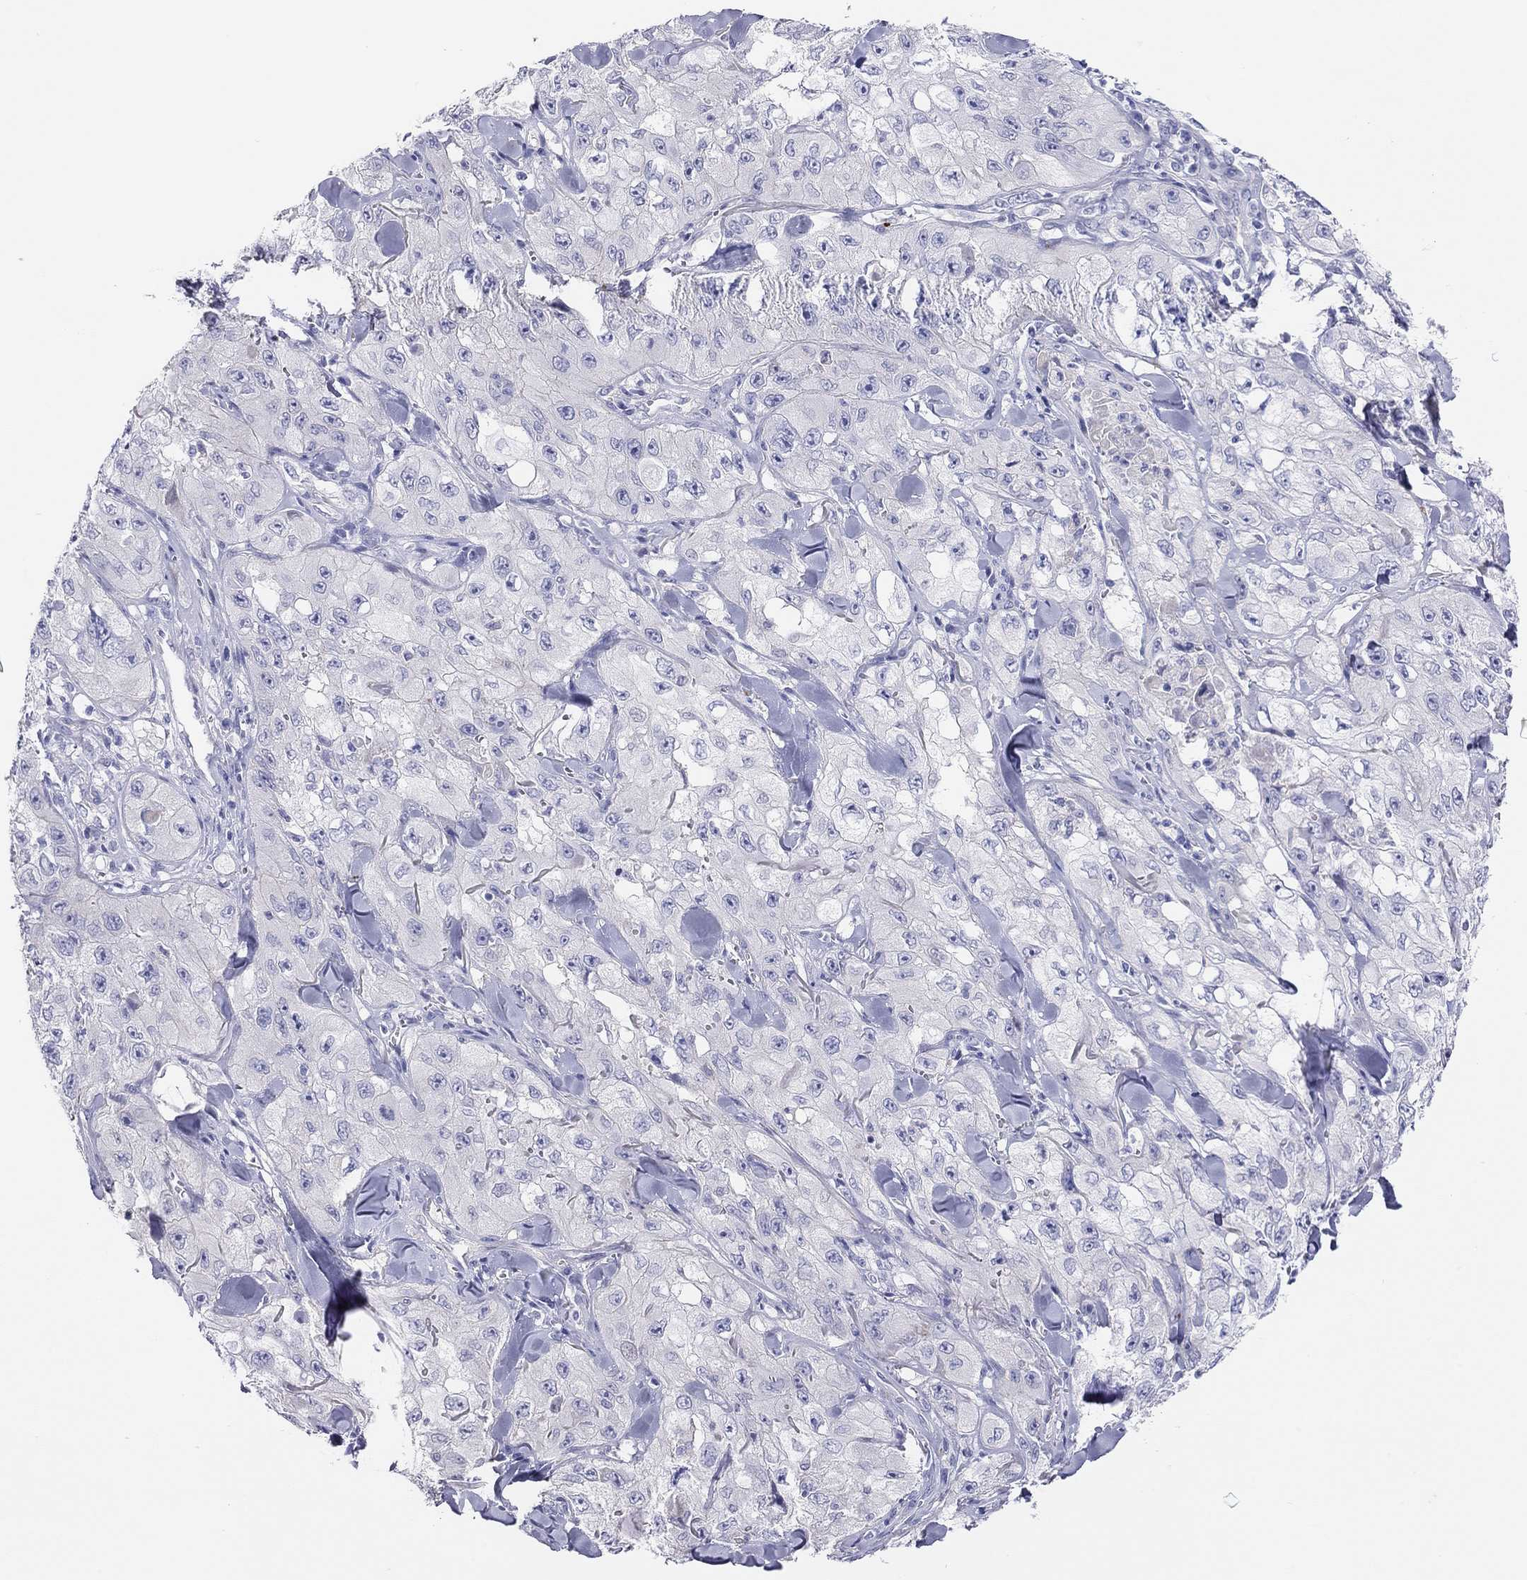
{"staining": {"intensity": "negative", "quantity": "none", "location": "none"}, "tissue": "skin cancer", "cell_type": "Tumor cells", "image_type": "cancer", "snomed": [{"axis": "morphology", "description": "Squamous cell carcinoma, NOS"}, {"axis": "topography", "description": "Skin"}, {"axis": "topography", "description": "Subcutis"}], "caption": "Immunohistochemical staining of skin cancer (squamous cell carcinoma) shows no significant staining in tumor cells.", "gene": "MGAT4C", "patient": {"sex": "male", "age": 73}}